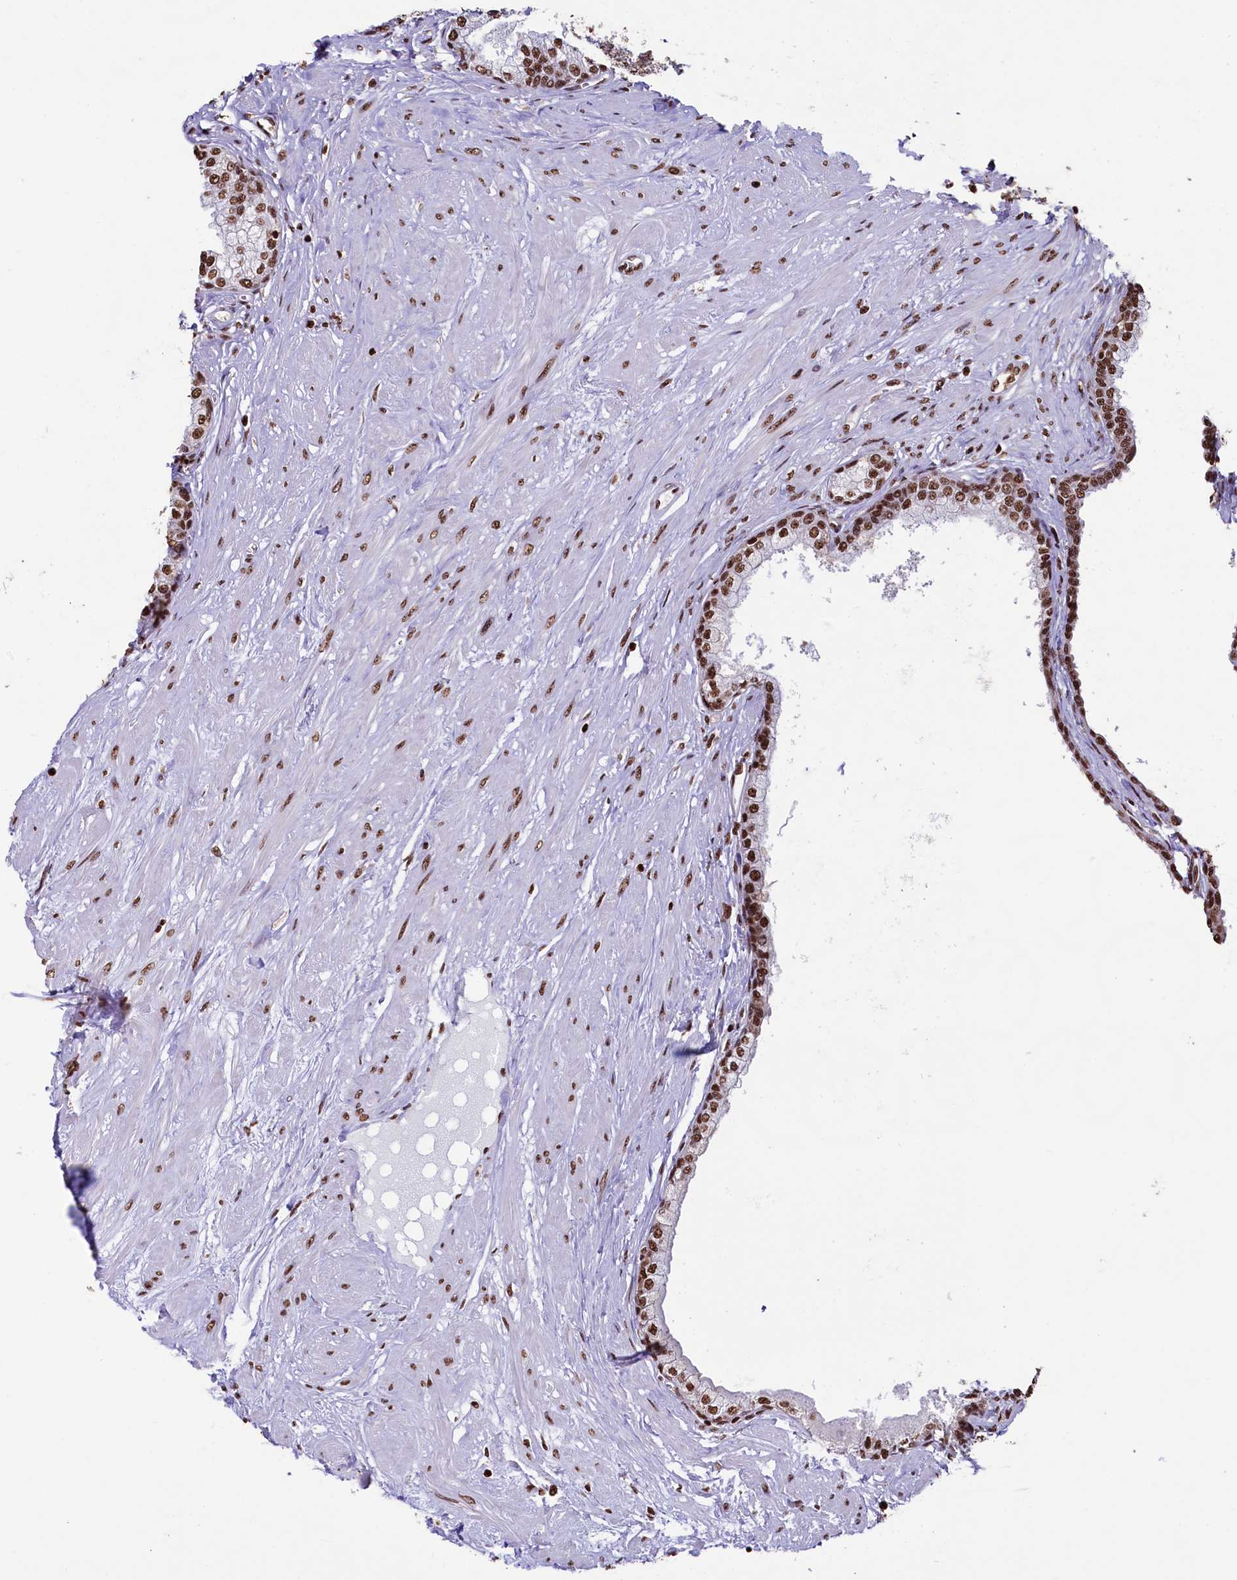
{"staining": {"intensity": "strong", "quantity": ">75%", "location": "nuclear"}, "tissue": "prostate", "cell_type": "Glandular cells", "image_type": "normal", "snomed": [{"axis": "morphology", "description": "Normal tissue, NOS"}, {"axis": "topography", "description": "Prostate"}], "caption": "A histopathology image showing strong nuclear expression in approximately >75% of glandular cells in benign prostate, as visualized by brown immunohistochemical staining.", "gene": "SNRPD2", "patient": {"sex": "male", "age": 60}}